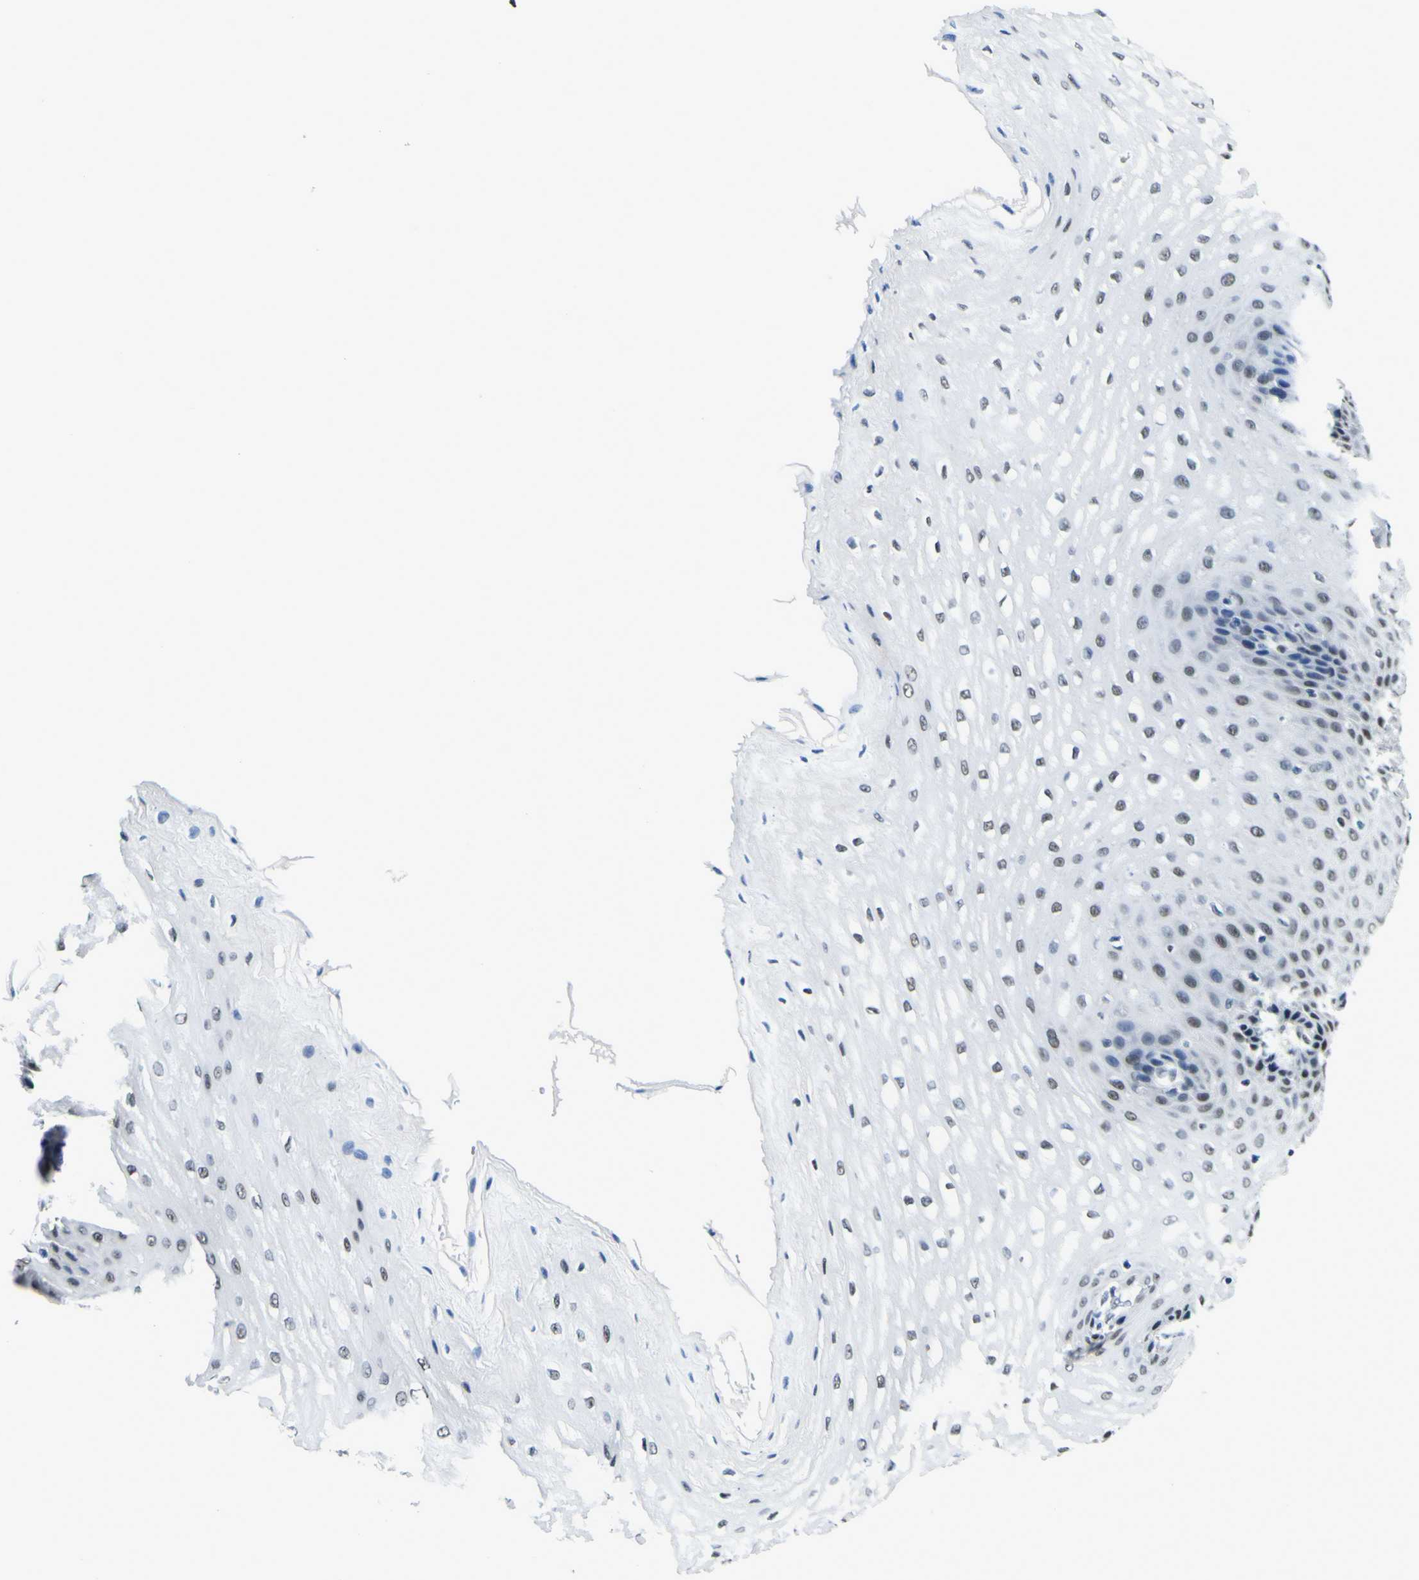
{"staining": {"intensity": "weak", "quantity": "25%-75%", "location": "nuclear"}, "tissue": "esophagus", "cell_type": "Squamous epithelial cells", "image_type": "normal", "snomed": [{"axis": "morphology", "description": "Normal tissue, NOS"}, {"axis": "topography", "description": "Esophagus"}], "caption": "Protein analysis of unremarkable esophagus displays weak nuclear expression in about 25%-75% of squamous epithelial cells.", "gene": "SP1", "patient": {"sex": "male", "age": 54}}